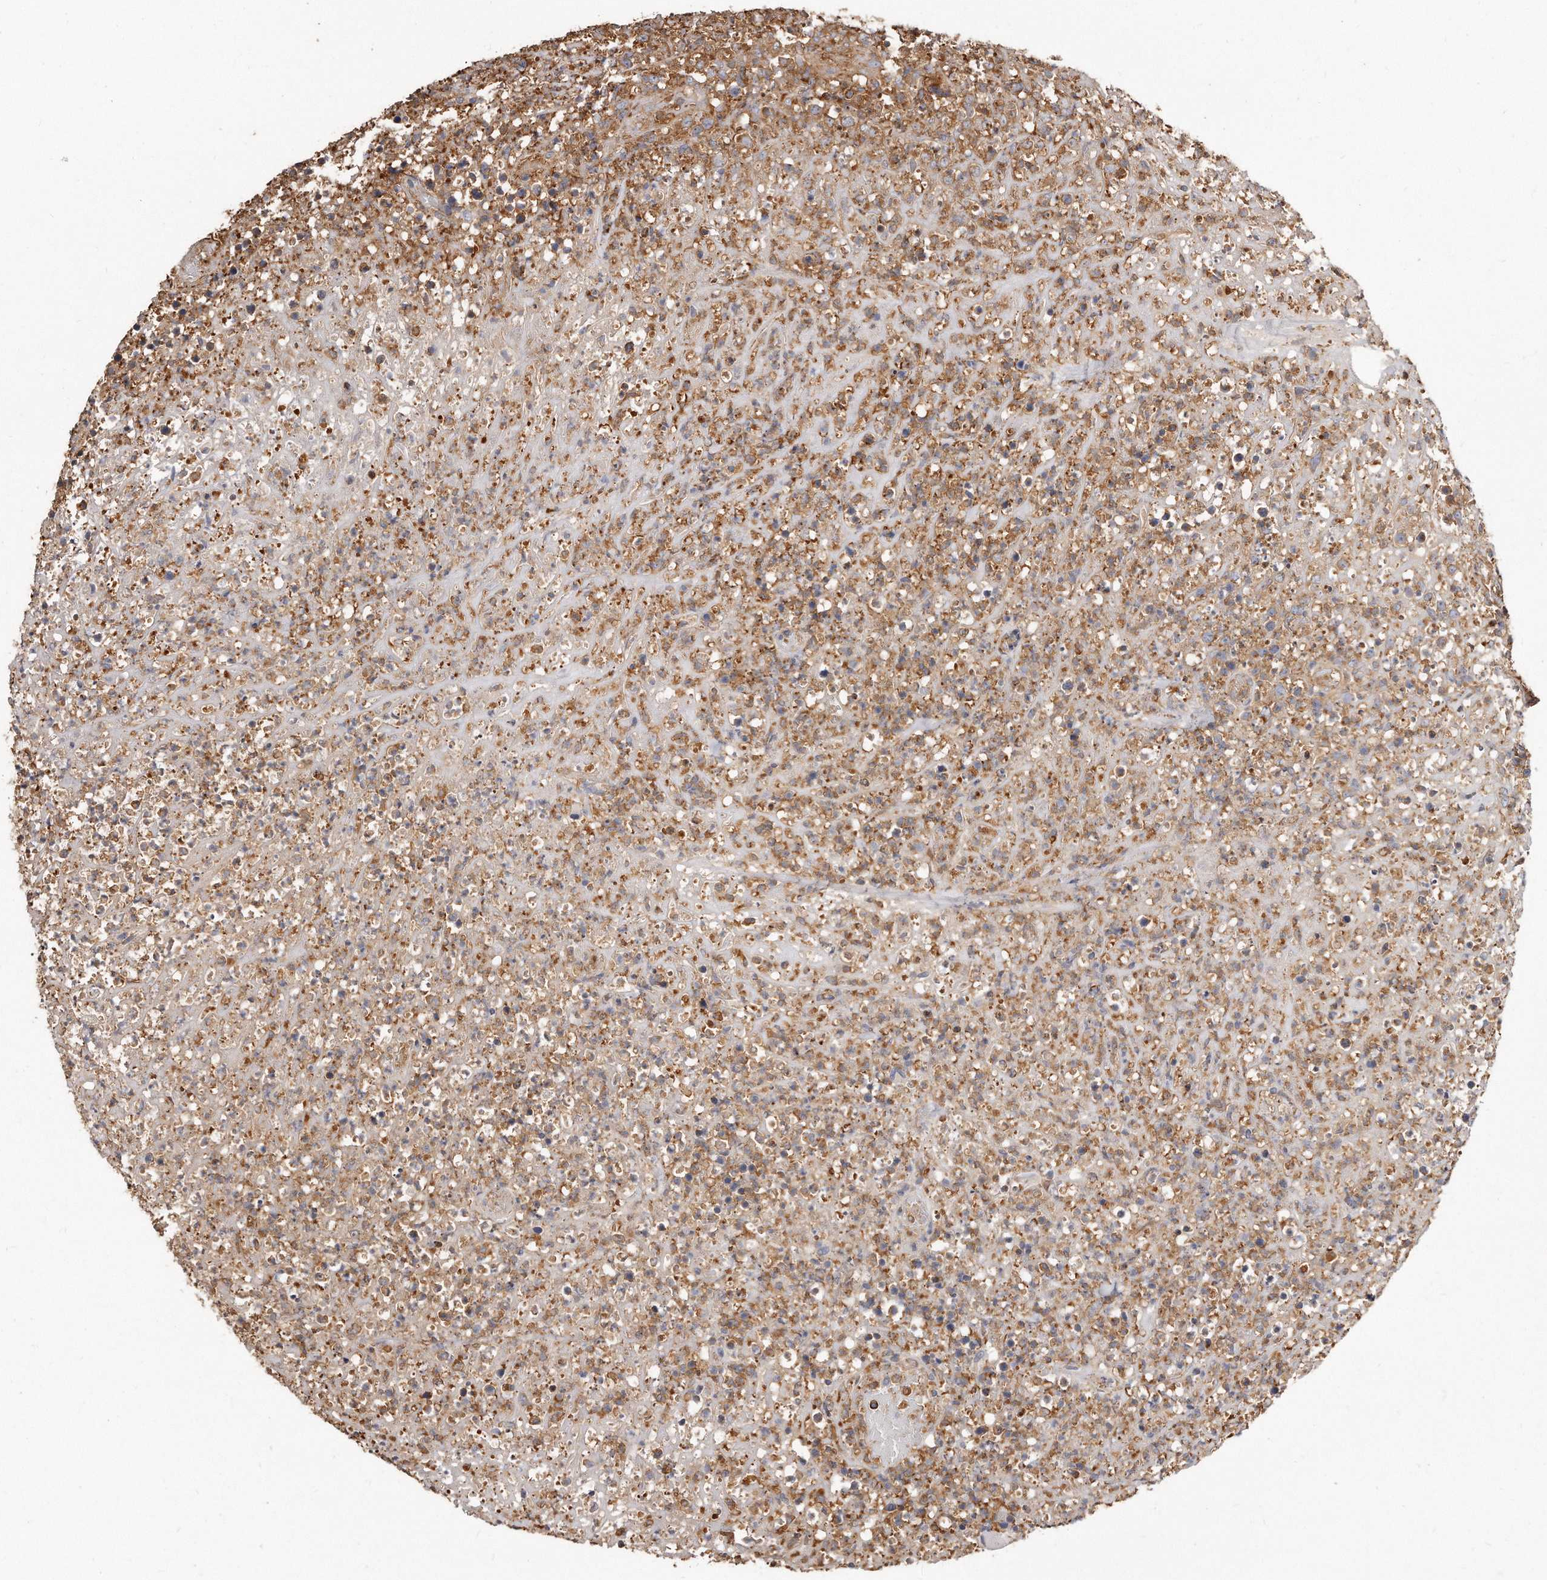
{"staining": {"intensity": "weak", "quantity": "25%-75%", "location": "cytoplasmic/membranous"}, "tissue": "lymphoma", "cell_type": "Tumor cells", "image_type": "cancer", "snomed": [{"axis": "morphology", "description": "Malignant lymphoma, non-Hodgkin's type, High grade"}, {"axis": "topography", "description": "Colon"}], "caption": "Tumor cells exhibit low levels of weak cytoplasmic/membranous staining in about 25%-75% of cells in human high-grade malignant lymphoma, non-Hodgkin's type.", "gene": "CAP1", "patient": {"sex": "female", "age": 53}}